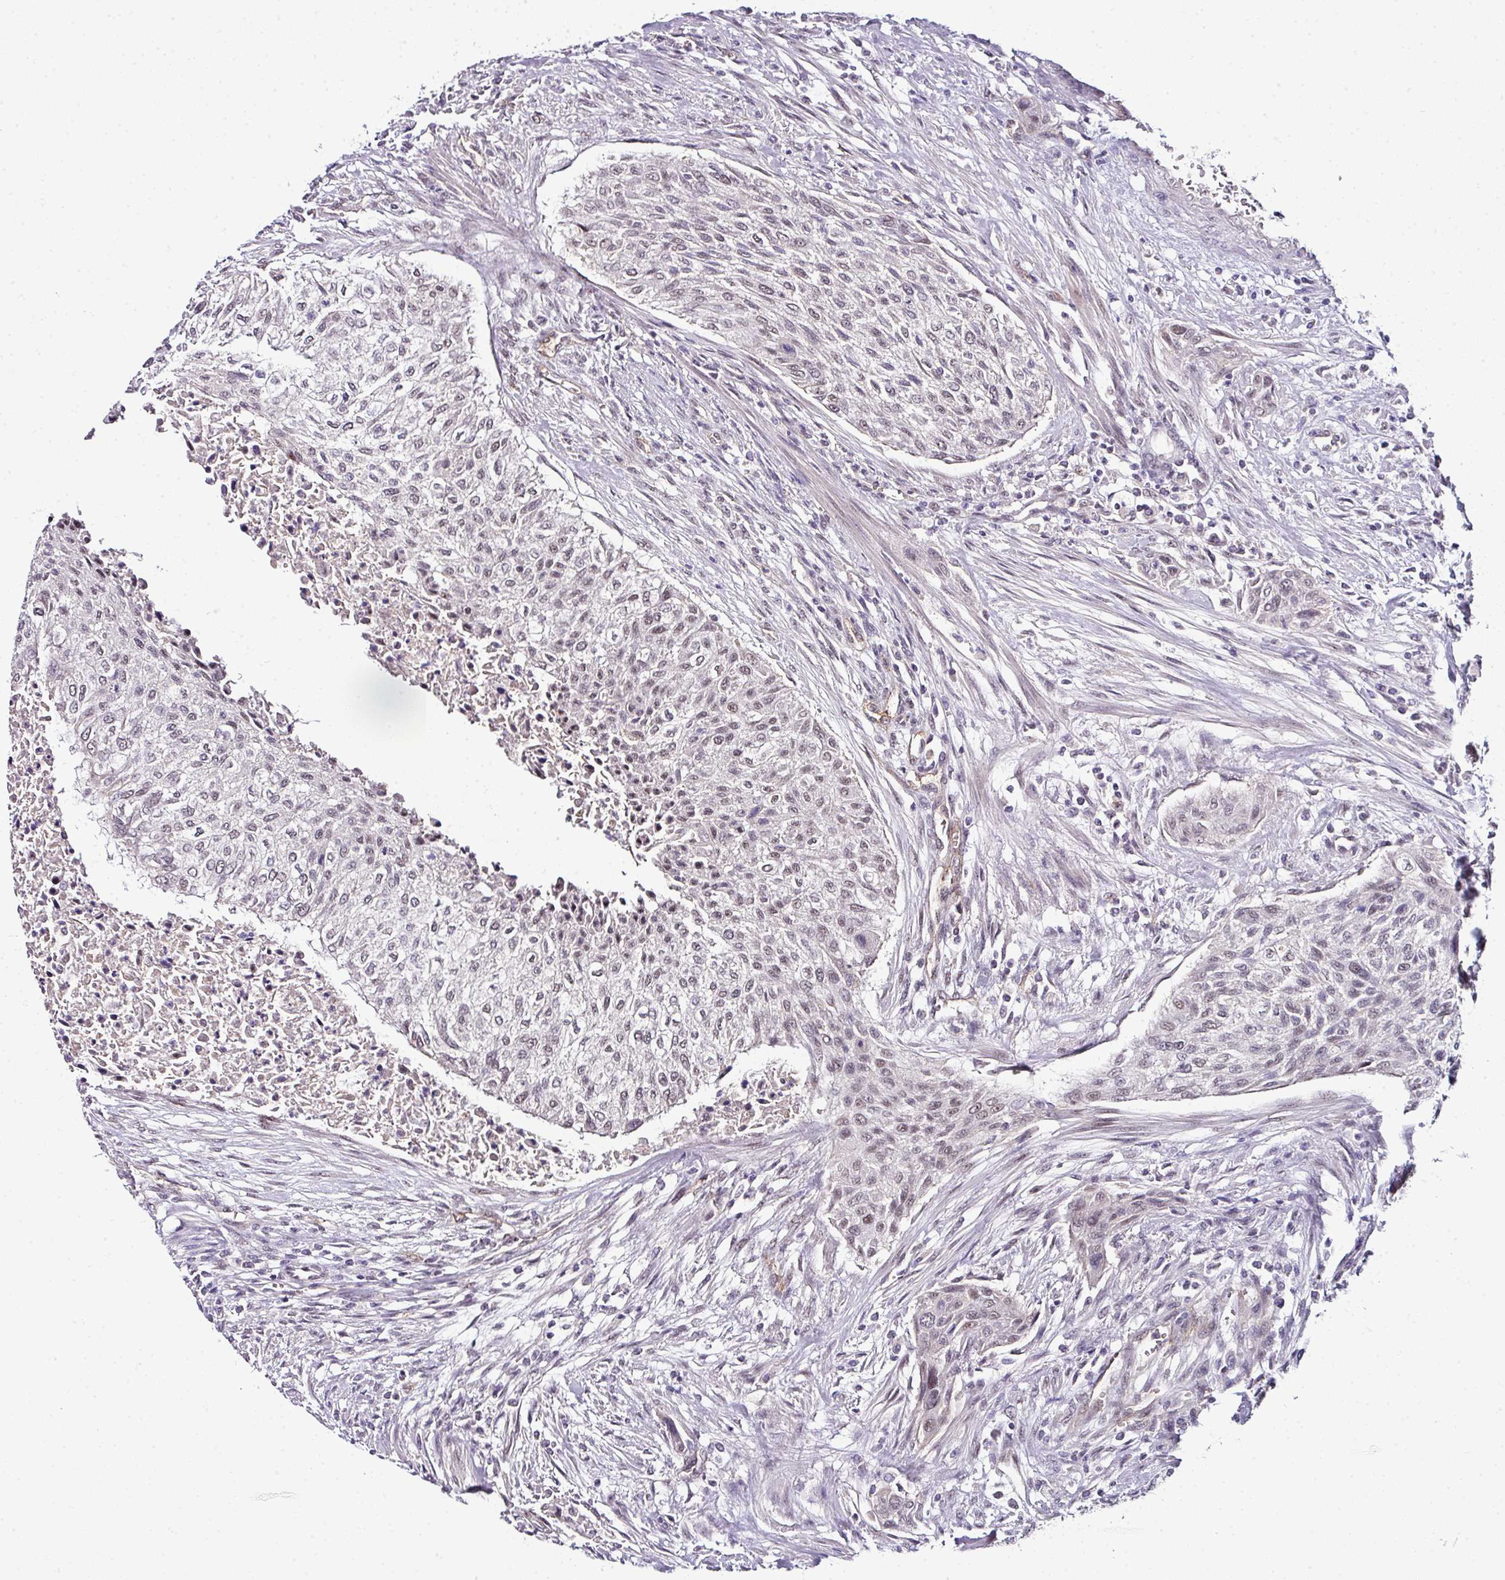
{"staining": {"intensity": "negative", "quantity": "none", "location": "none"}, "tissue": "urothelial cancer", "cell_type": "Tumor cells", "image_type": "cancer", "snomed": [{"axis": "morphology", "description": "Normal tissue, NOS"}, {"axis": "morphology", "description": "Urothelial carcinoma, NOS"}, {"axis": "topography", "description": "Urinary bladder"}, {"axis": "topography", "description": "Peripheral nerve tissue"}], "caption": "Immunohistochemical staining of human urothelial cancer displays no significant staining in tumor cells.", "gene": "NAPSA", "patient": {"sex": "male", "age": 35}}